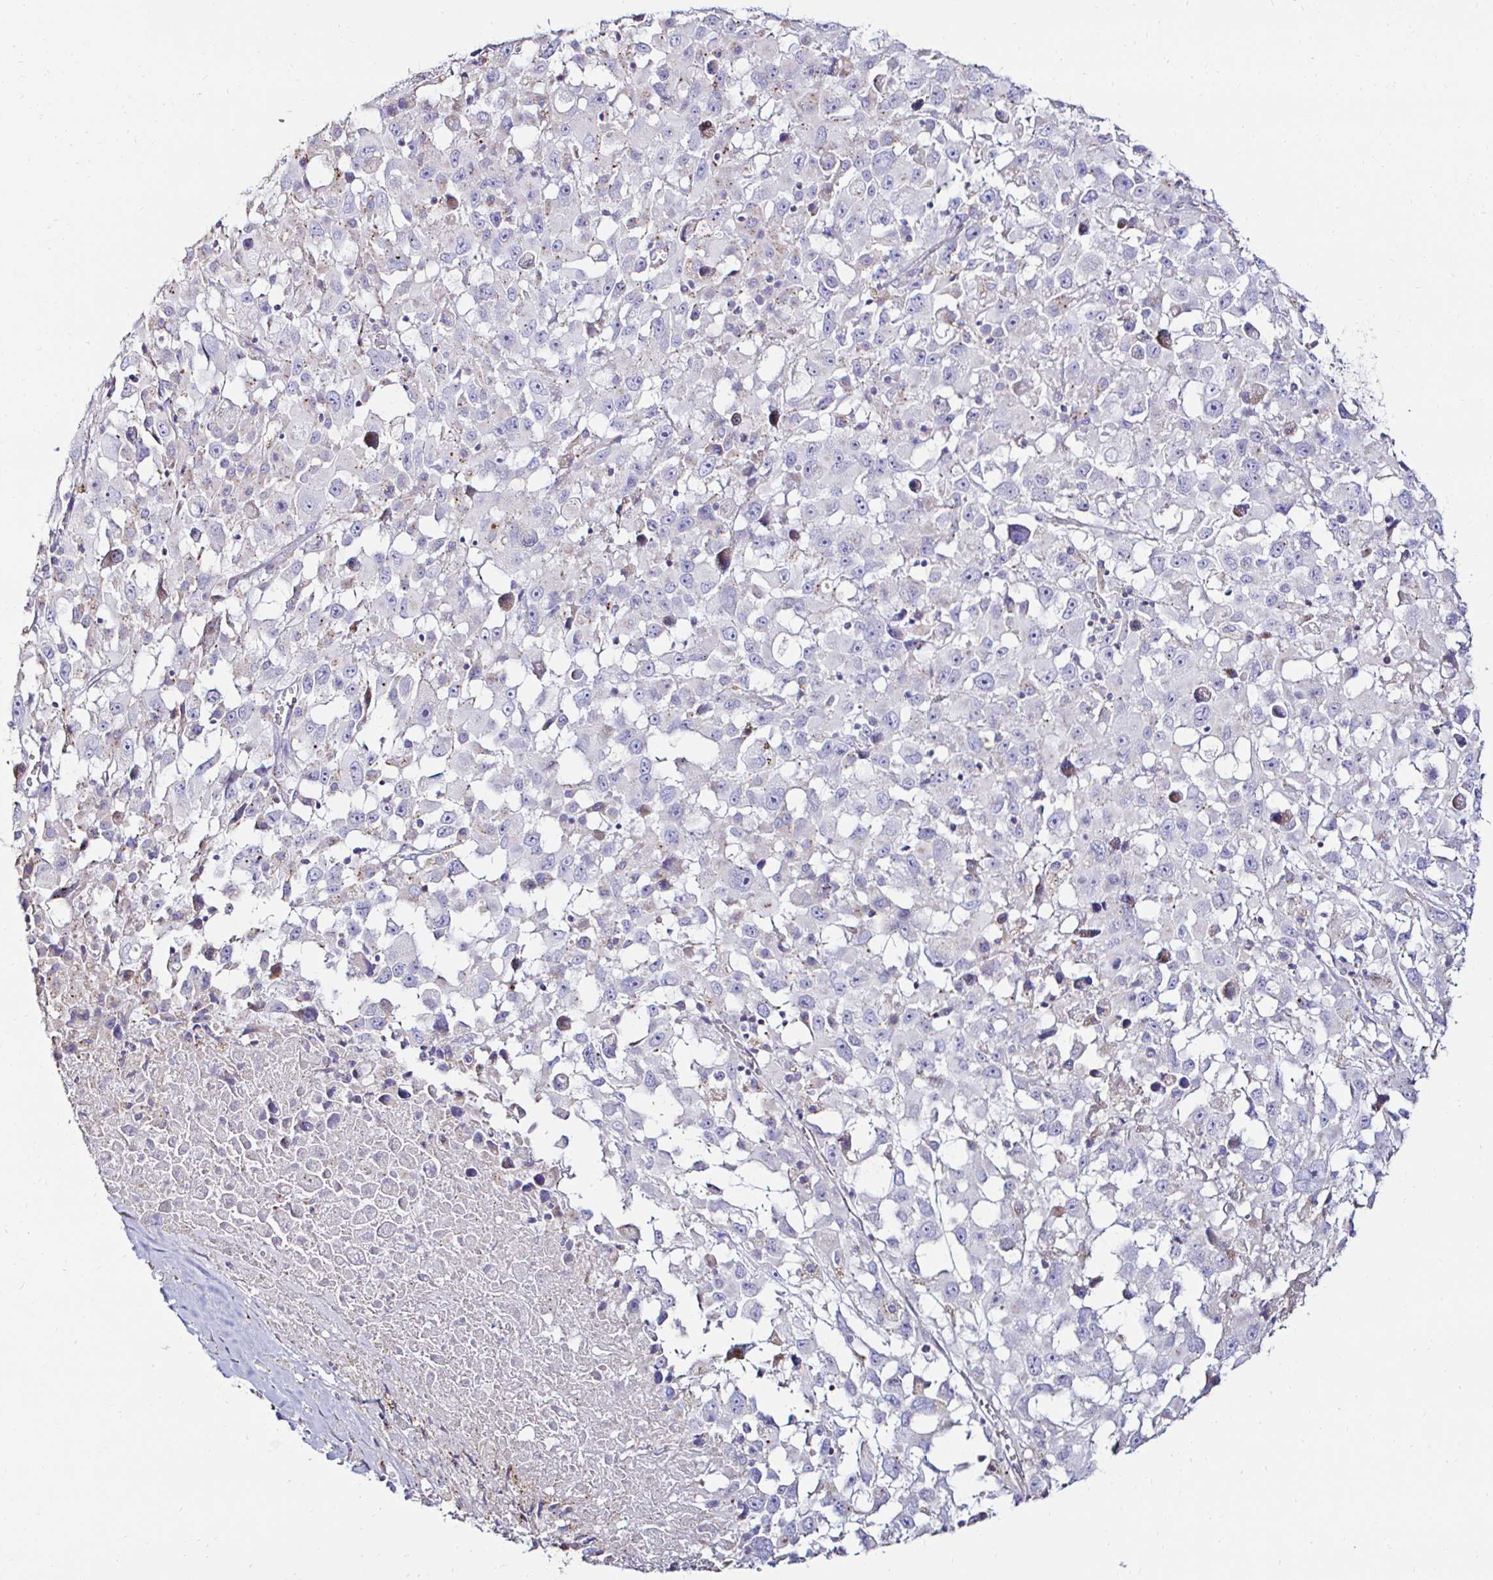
{"staining": {"intensity": "negative", "quantity": "none", "location": "none"}, "tissue": "melanoma", "cell_type": "Tumor cells", "image_type": "cancer", "snomed": [{"axis": "morphology", "description": "Malignant melanoma, Metastatic site"}, {"axis": "topography", "description": "Soft tissue"}], "caption": "Tumor cells show no significant protein expression in malignant melanoma (metastatic site).", "gene": "GALNS", "patient": {"sex": "male", "age": 50}}